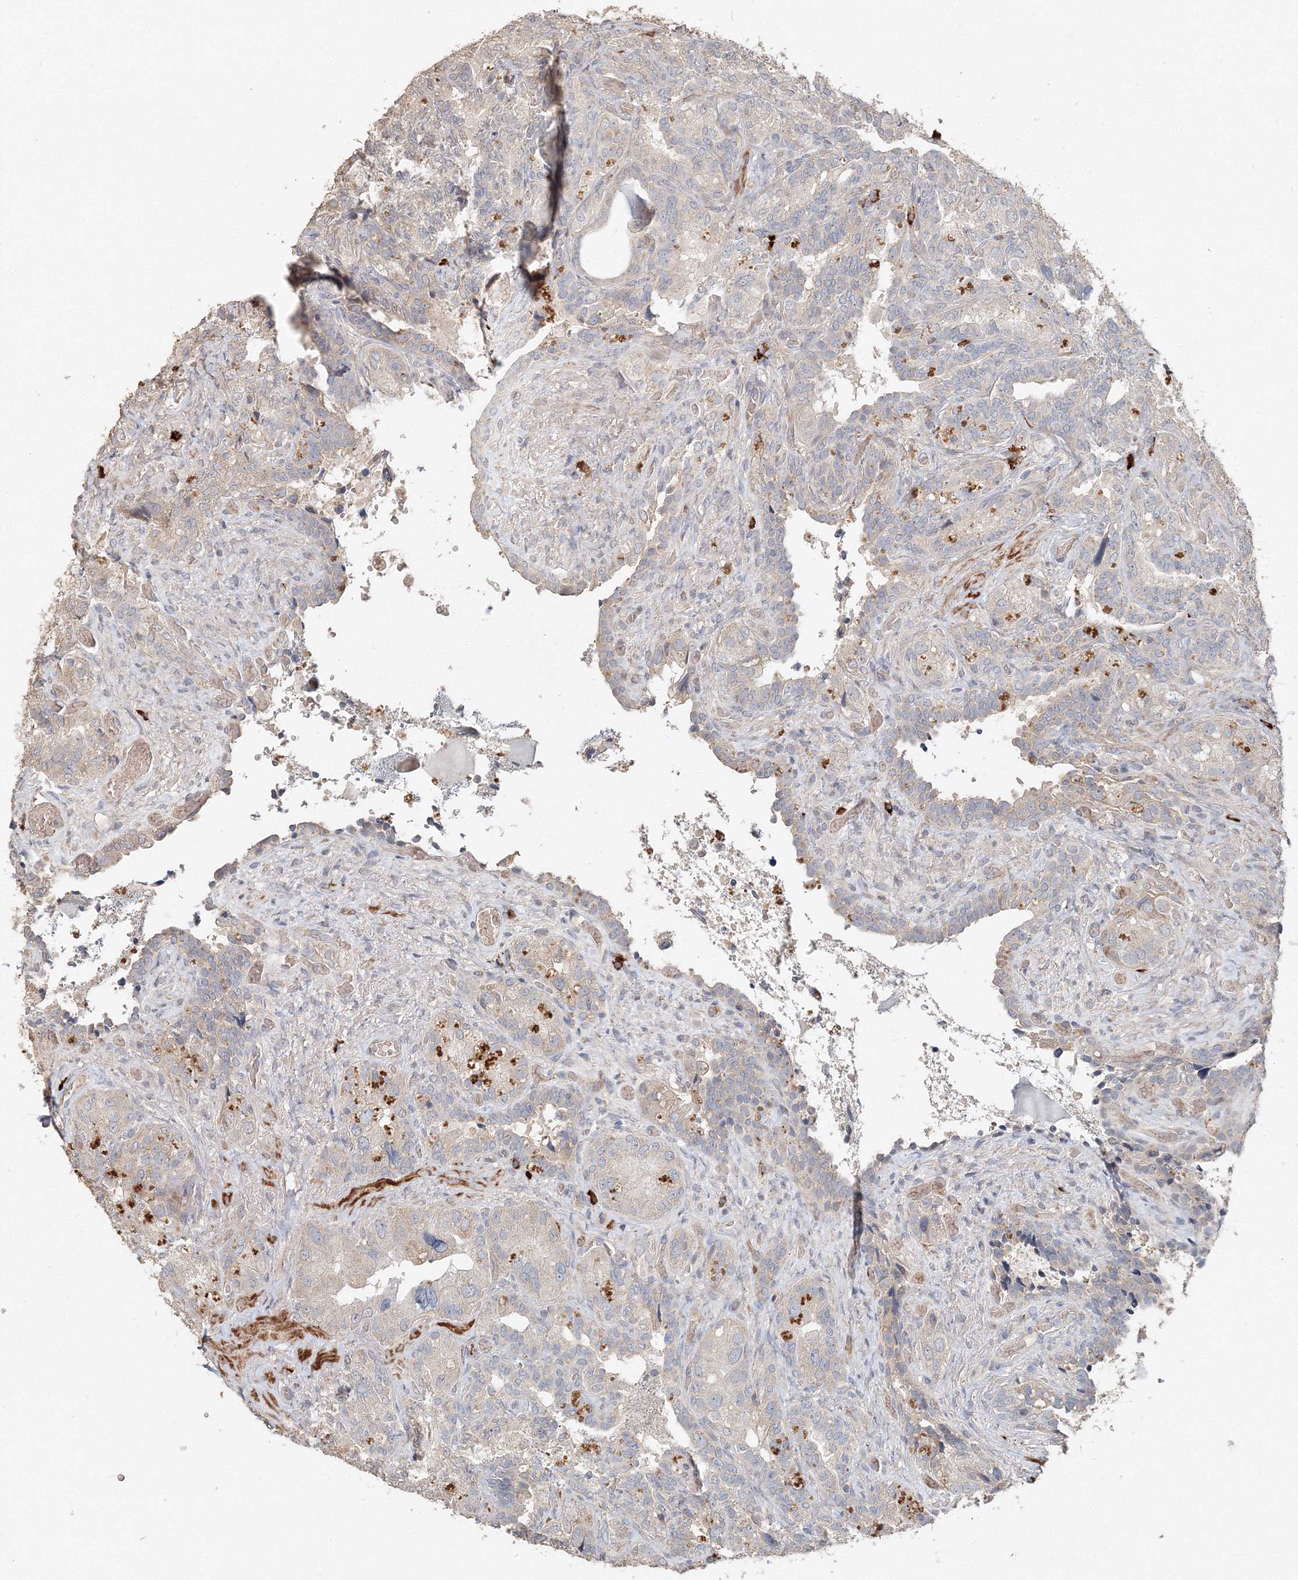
{"staining": {"intensity": "negative", "quantity": "none", "location": "none"}, "tissue": "seminal vesicle", "cell_type": "Glandular cells", "image_type": "normal", "snomed": [{"axis": "morphology", "description": "Normal tissue, NOS"}, {"axis": "topography", "description": "Seminal veicle"}, {"axis": "topography", "description": "Peripheral nerve tissue"}], "caption": "DAB immunohistochemical staining of normal seminal vesicle displays no significant positivity in glandular cells. The staining was performed using DAB (3,3'-diaminobenzidine) to visualize the protein expression in brown, while the nuclei were stained in blue with hematoxylin (Magnification: 20x).", "gene": "NALF2", "patient": {"sex": "male", "age": 67}}